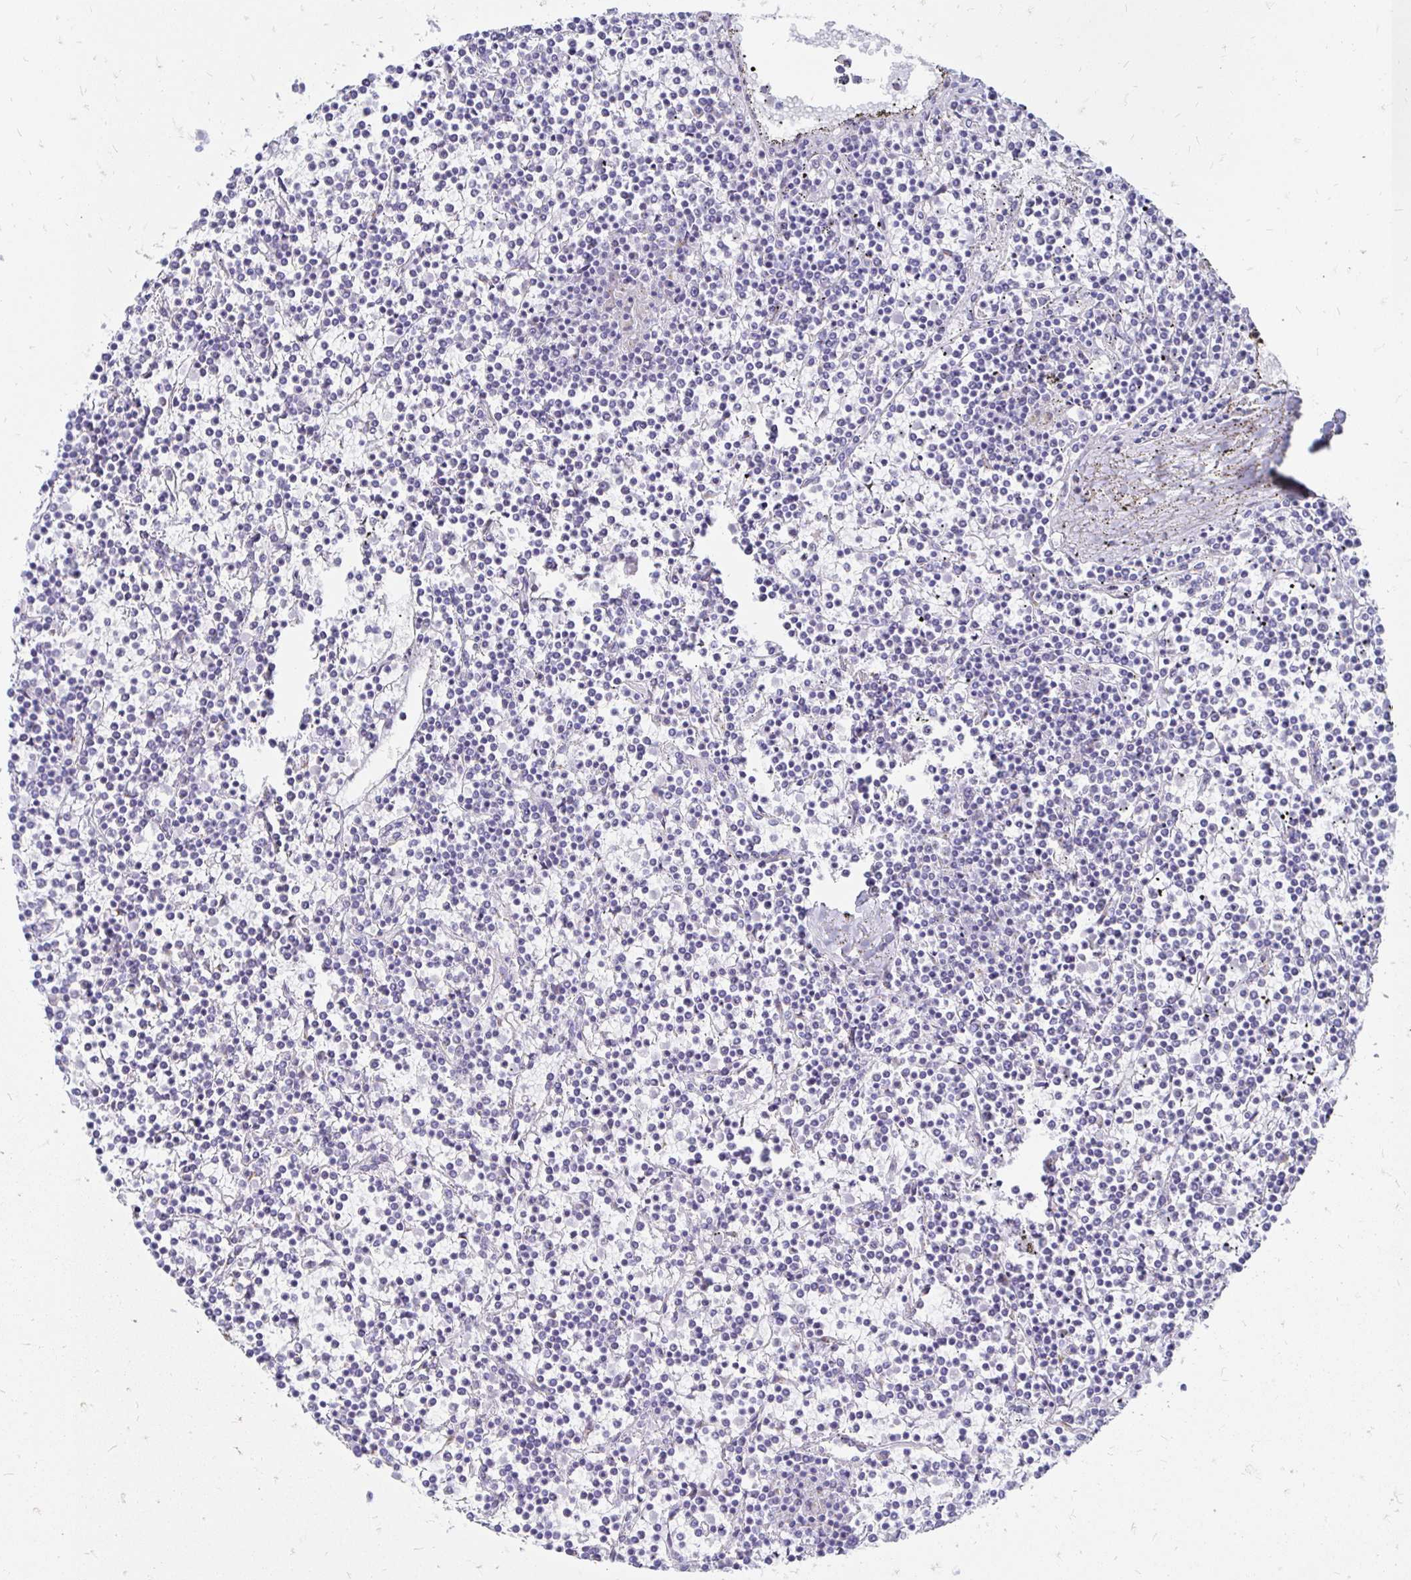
{"staining": {"intensity": "negative", "quantity": "none", "location": "none"}, "tissue": "lymphoma", "cell_type": "Tumor cells", "image_type": "cancer", "snomed": [{"axis": "morphology", "description": "Malignant lymphoma, non-Hodgkin's type, Low grade"}, {"axis": "topography", "description": "Spleen"}], "caption": "Immunohistochemistry histopathology image of human malignant lymphoma, non-Hodgkin's type (low-grade) stained for a protein (brown), which shows no expression in tumor cells.", "gene": "PAGE4", "patient": {"sex": "female", "age": 19}}